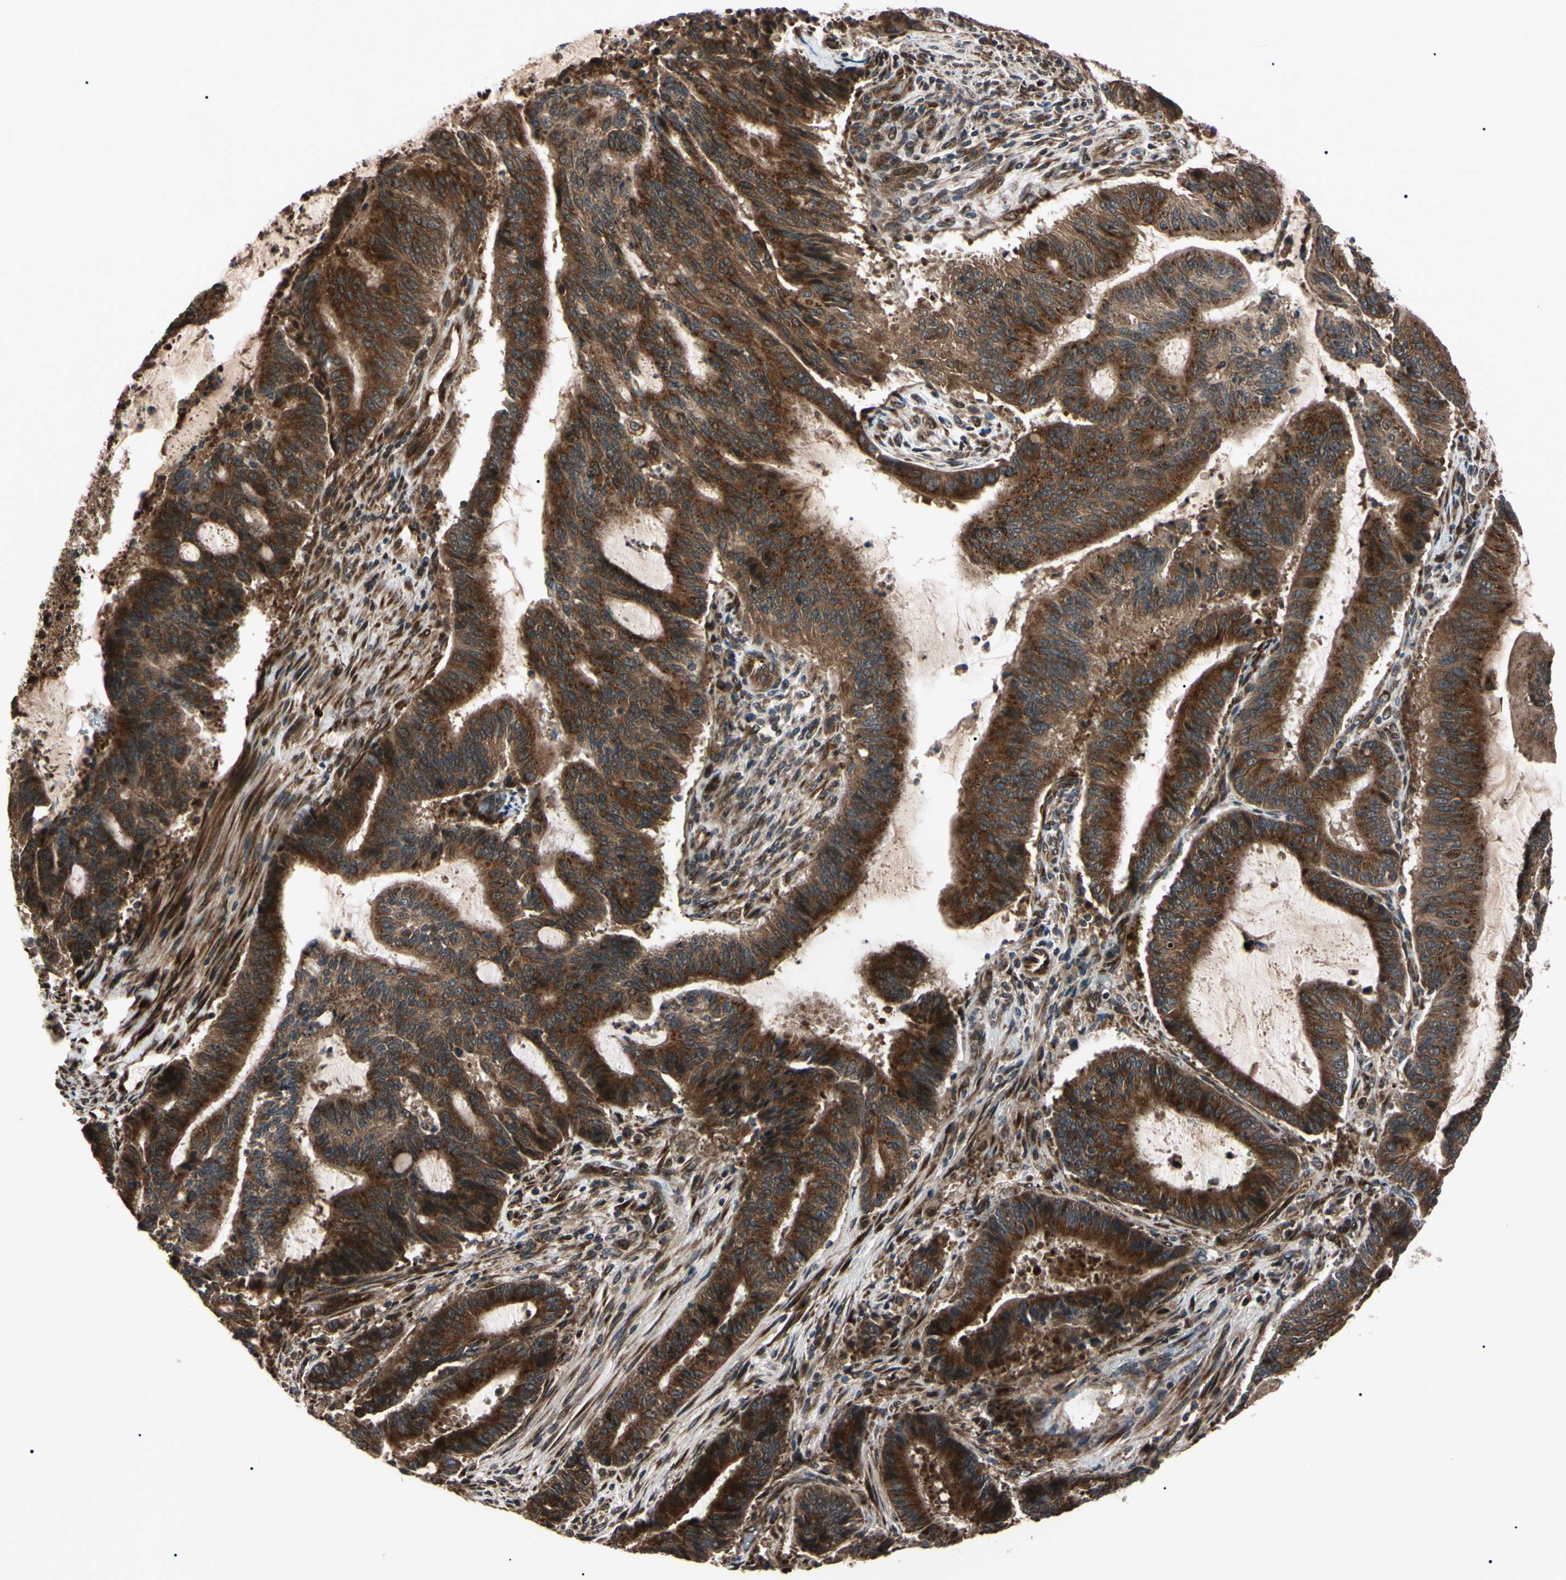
{"staining": {"intensity": "strong", "quantity": ">75%", "location": "cytoplasmic/membranous"}, "tissue": "liver cancer", "cell_type": "Tumor cells", "image_type": "cancer", "snomed": [{"axis": "morphology", "description": "Cholangiocarcinoma"}, {"axis": "topography", "description": "Liver"}], "caption": "IHC of human liver cancer exhibits high levels of strong cytoplasmic/membranous positivity in about >75% of tumor cells.", "gene": "GUCY1B1", "patient": {"sex": "female", "age": 73}}